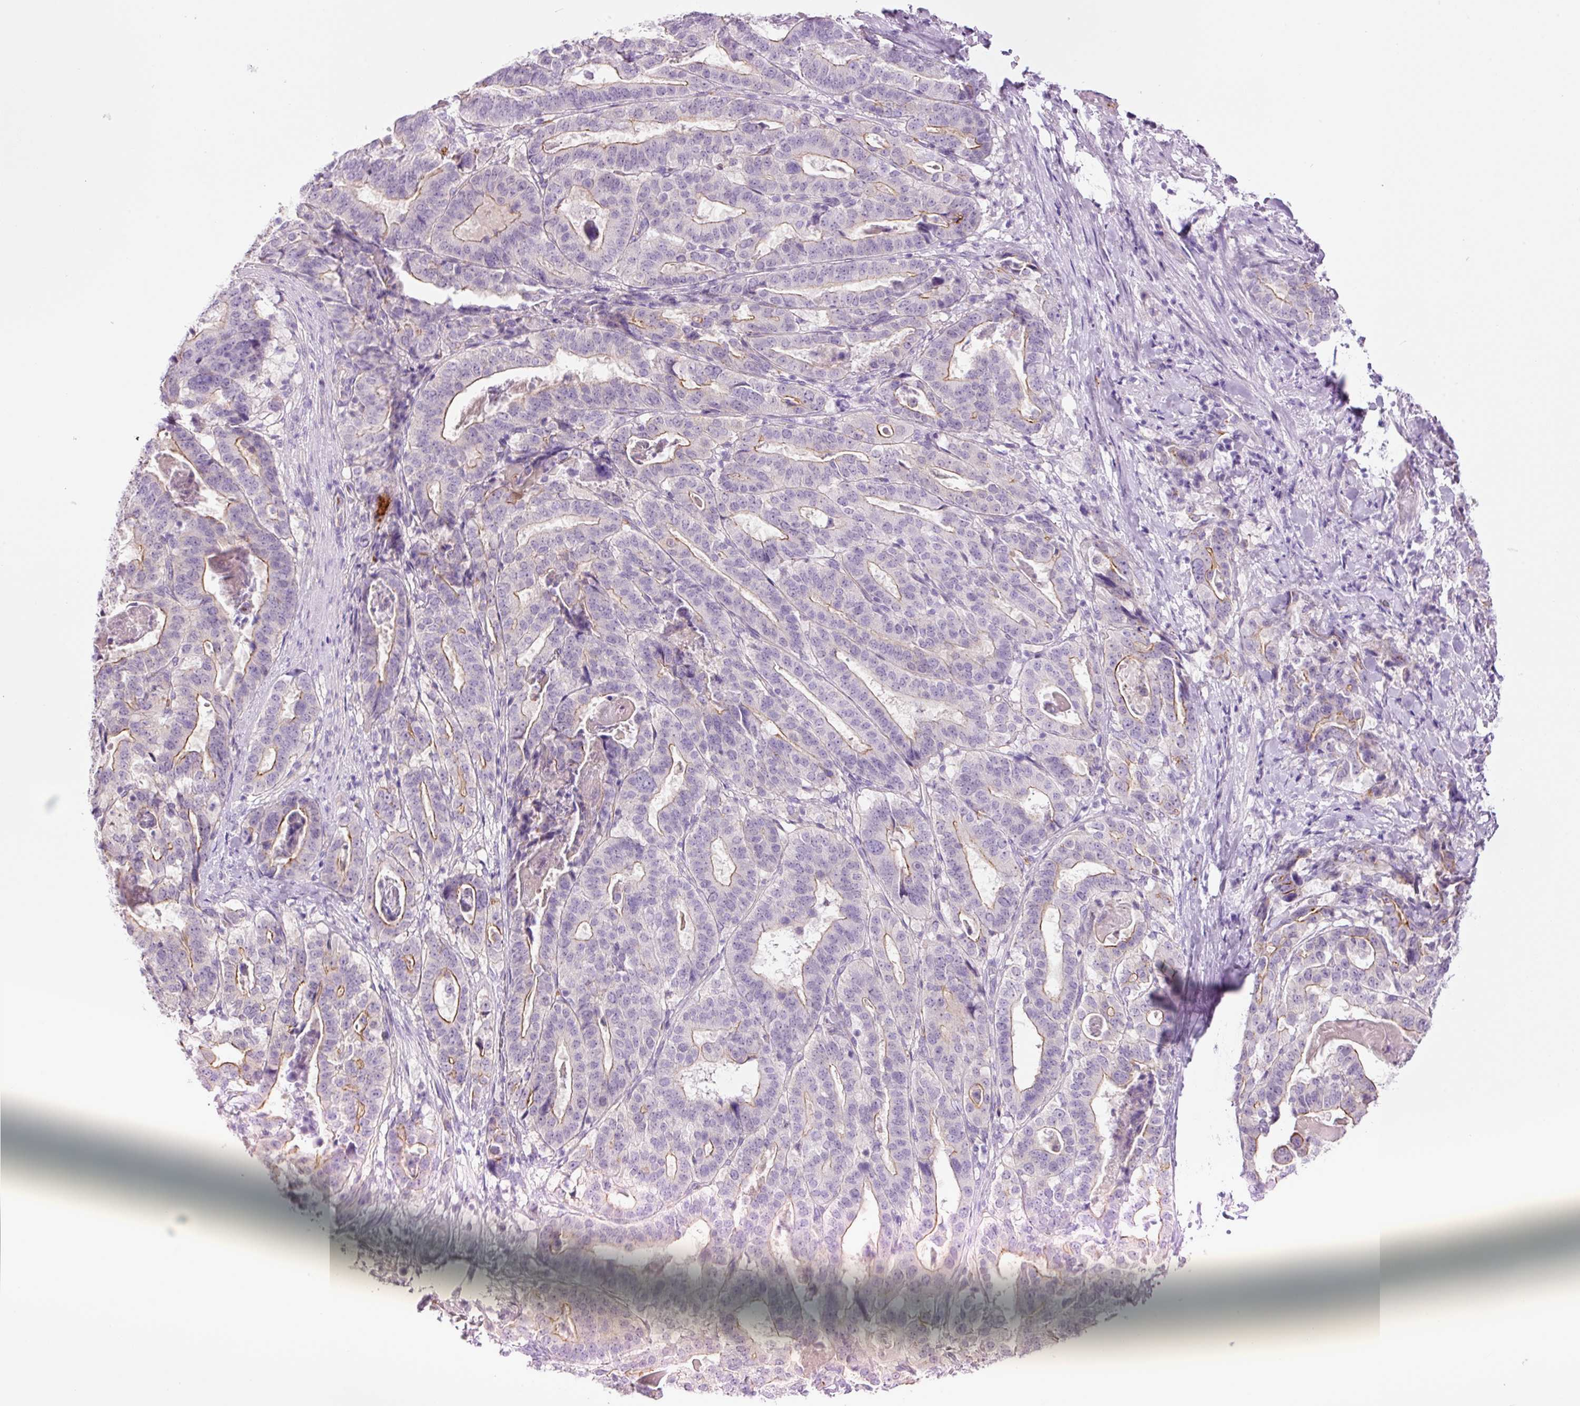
{"staining": {"intensity": "moderate", "quantity": "<25%", "location": "cytoplasmic/membranous"}, "tissue": "stomach cancer", "cell_type": "Tumor cells", "image_type": "cancer", "snomed": [{"axis": "morphology", "description": "Adenocarcinoma, NOS"}, {"axis": "topography", "description": "Stomach"}], "caption": "Human adenocarcinoma (stomach) stained for a protein (brown) shows moderate cytoplasmic/membranous positive expression in about <25% of tumor cells.", "gene": "HSPA4L", "patient": {"sex": "male", "age": 48}}